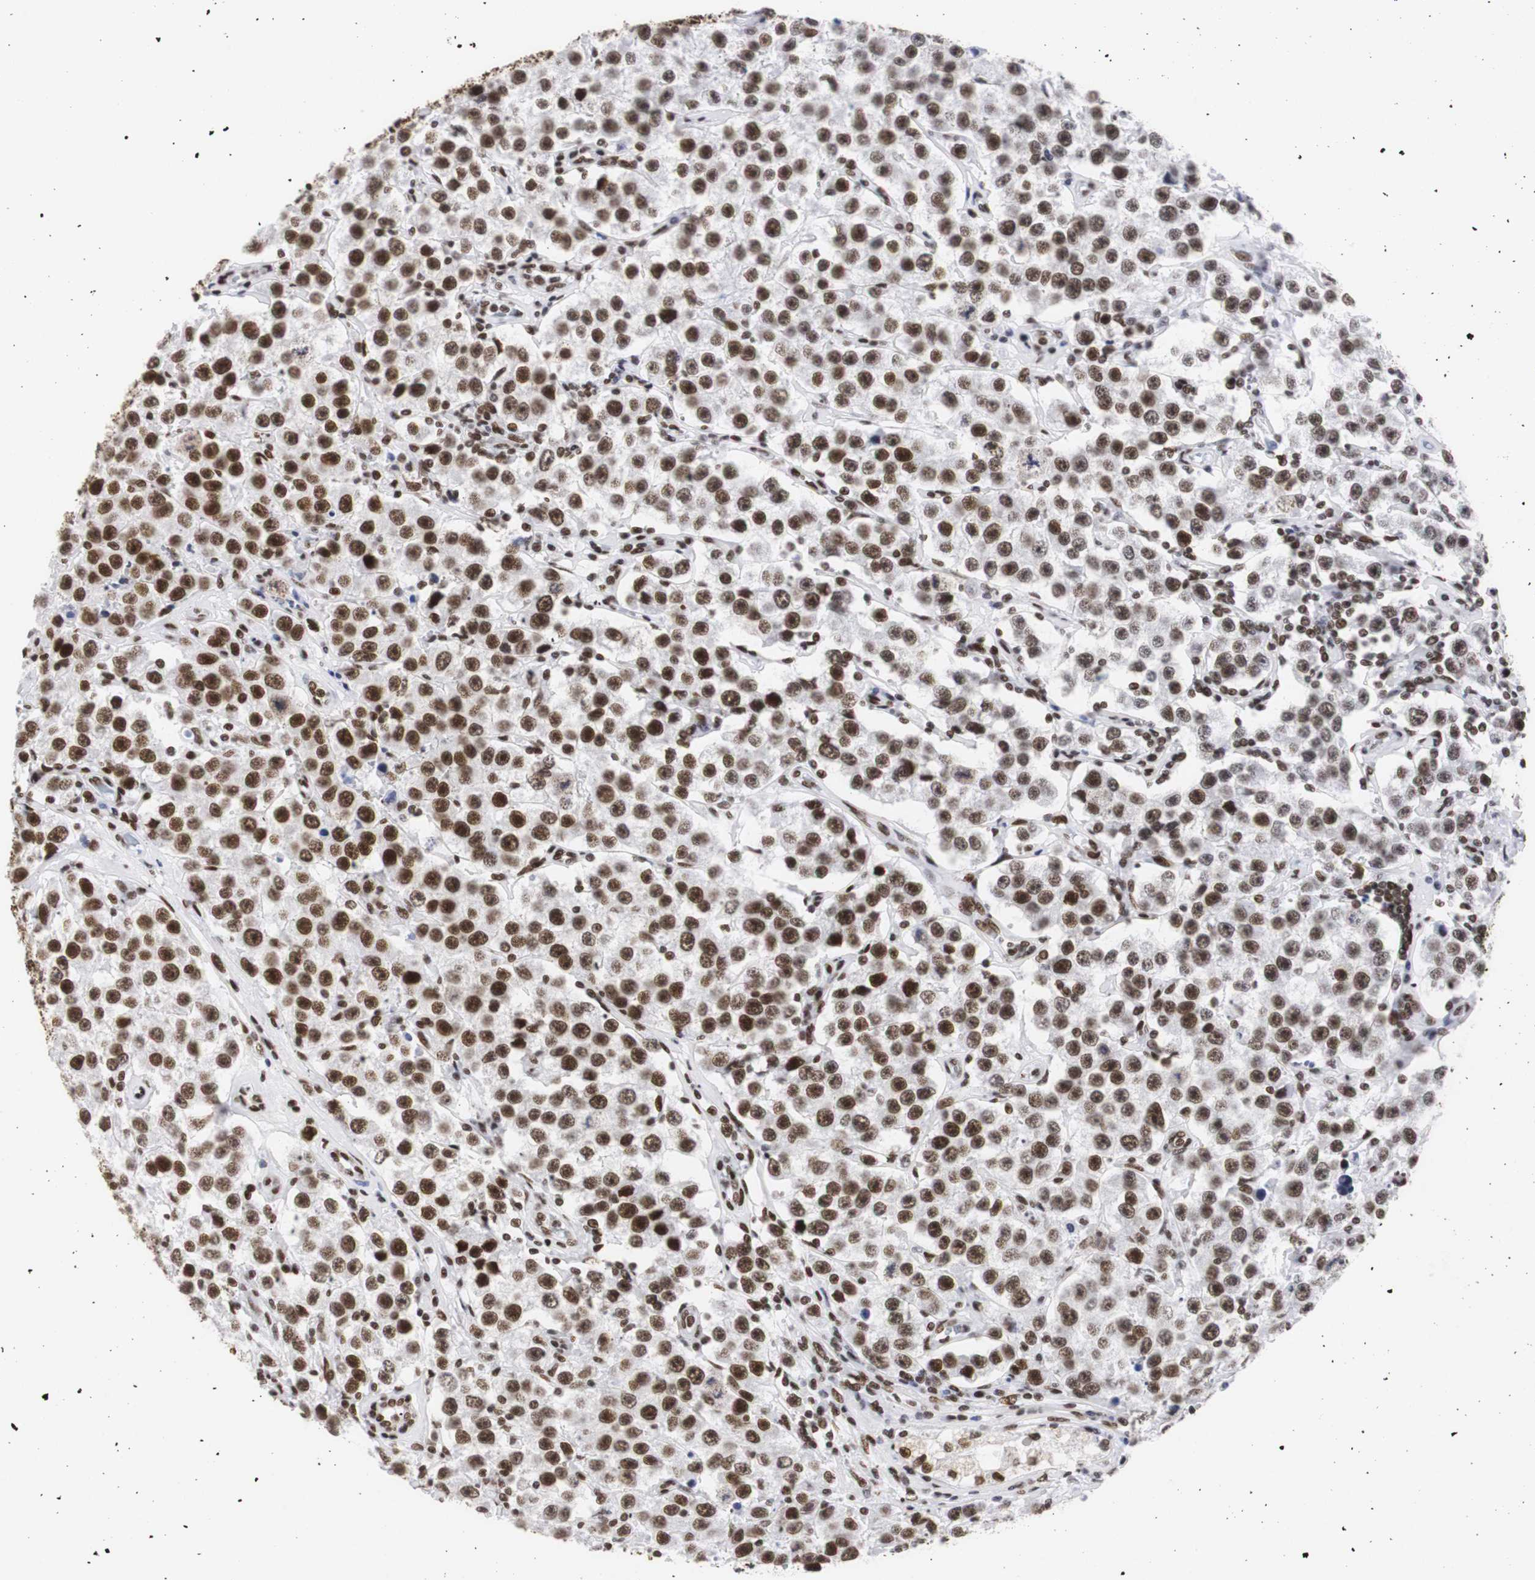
{"staining": {"intensity": "strong", "quantity": ">75%", "location": "nuclear"}, "tissue": "testis cancer", "cell_type": "Tumor cells", "image_type": "cancer", "snomed": [{"axis": "morphology", "description": "Seminoma, NOS"}, {"axis": "topography", "description": "Testis"}], "caption": "Protein staining of testis seminoma tissue demonstrates strong nuclear positivity in about >75% of tumor cells.", "gene": "HNRNPH2", "patient": {"sex": "male", "age": 52}}